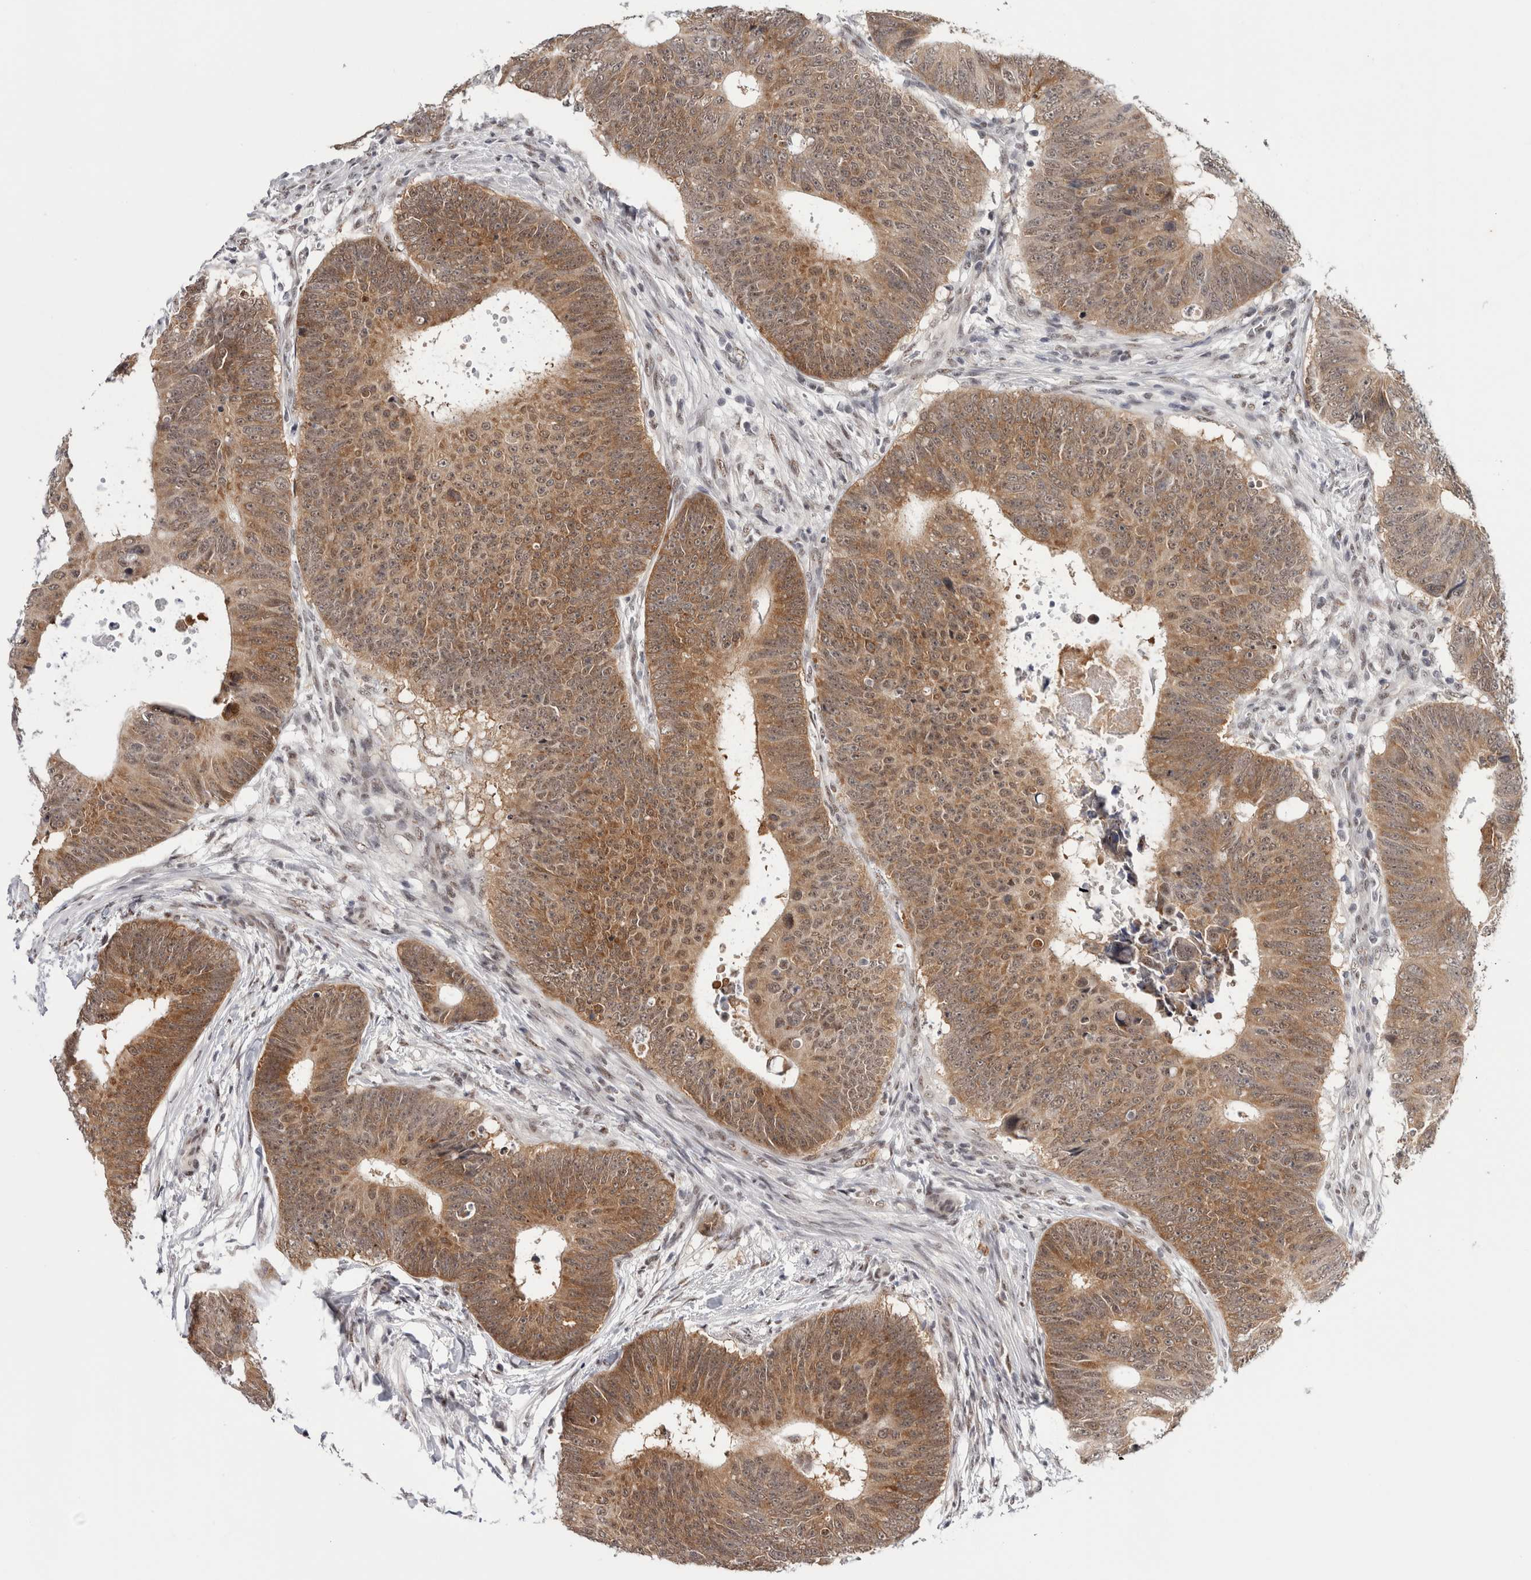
{"staining": {"intensity": "moderate", "quantity": ">75%", "location": "cytoplasmic/membranous,nuclear"}, "tissue": "colorectal cancer", "cell_type": "Tumor cells", "image_type": "cancer", "snomed": [{"axis": "morphology", "description": "Adenocarcinoma, NOS"}, {"axis": "topography", "description": "Colon"}], "caption": "Approximately >75% of tumor cells in human colorectal cancer (adenocarcinoma) demonstrate moderate cytoplasmic/membranous and nuclear protein positivity as visualized by brown immunohistochemical staining.", "gene": "MKNK1", "patient": {"sex": "male", "age": 56}}